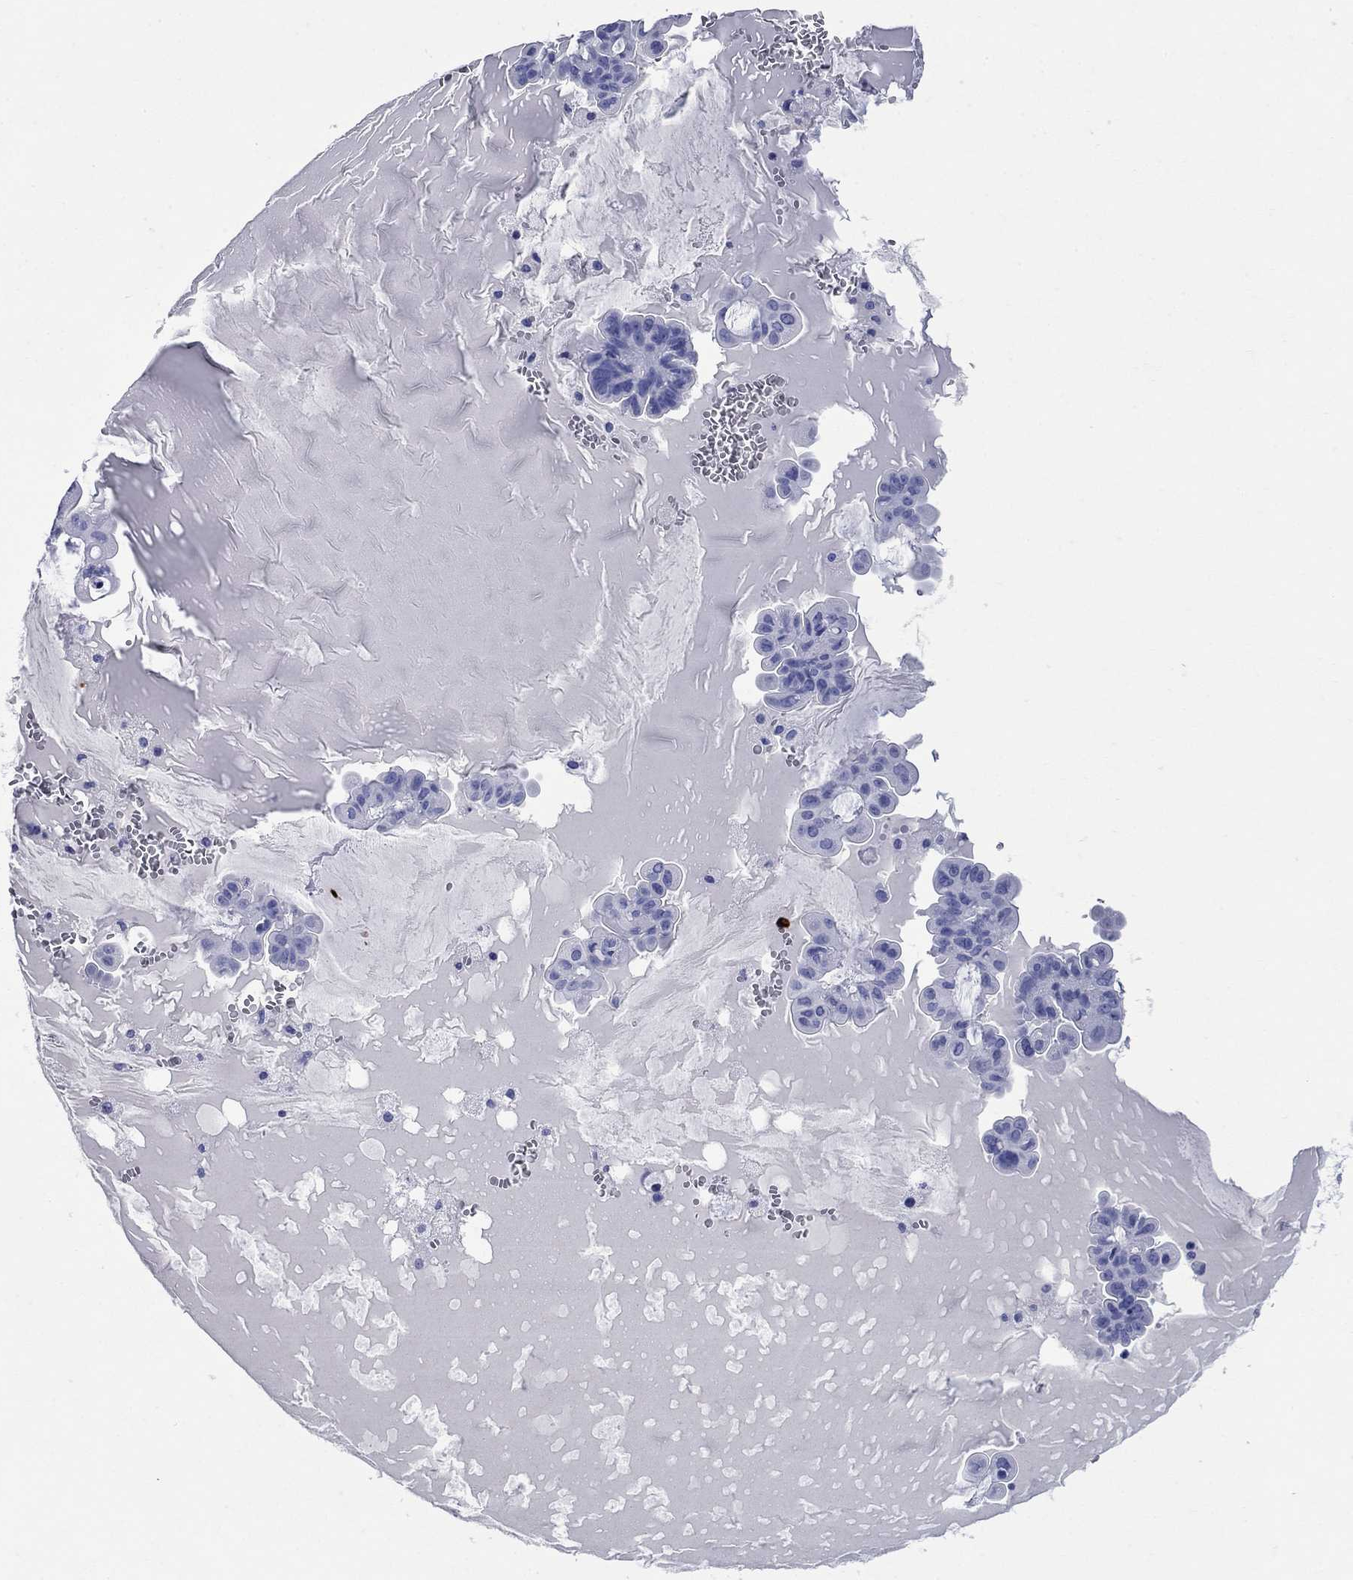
{"staining": {"intensity": "negative", "quantity": "none", "location": "none"}, "tissue": "ovarian cancer", "cell_type": "Tumor cells", "image_type": "cancer", "snomed": [{"axis": "morphology", "description": "Cystadenocarcinoma, mucinous, NOS"}, {"axis": "topography", "description": "Ovary"}], "caption": "Immunohistochemical staining of human mucinous cystadenocarcinoma (ovarian) demonstrates no significant positivity in tumor cells.", "gene": "AZU1", "patient": {"sex": "female", "age": 63}}